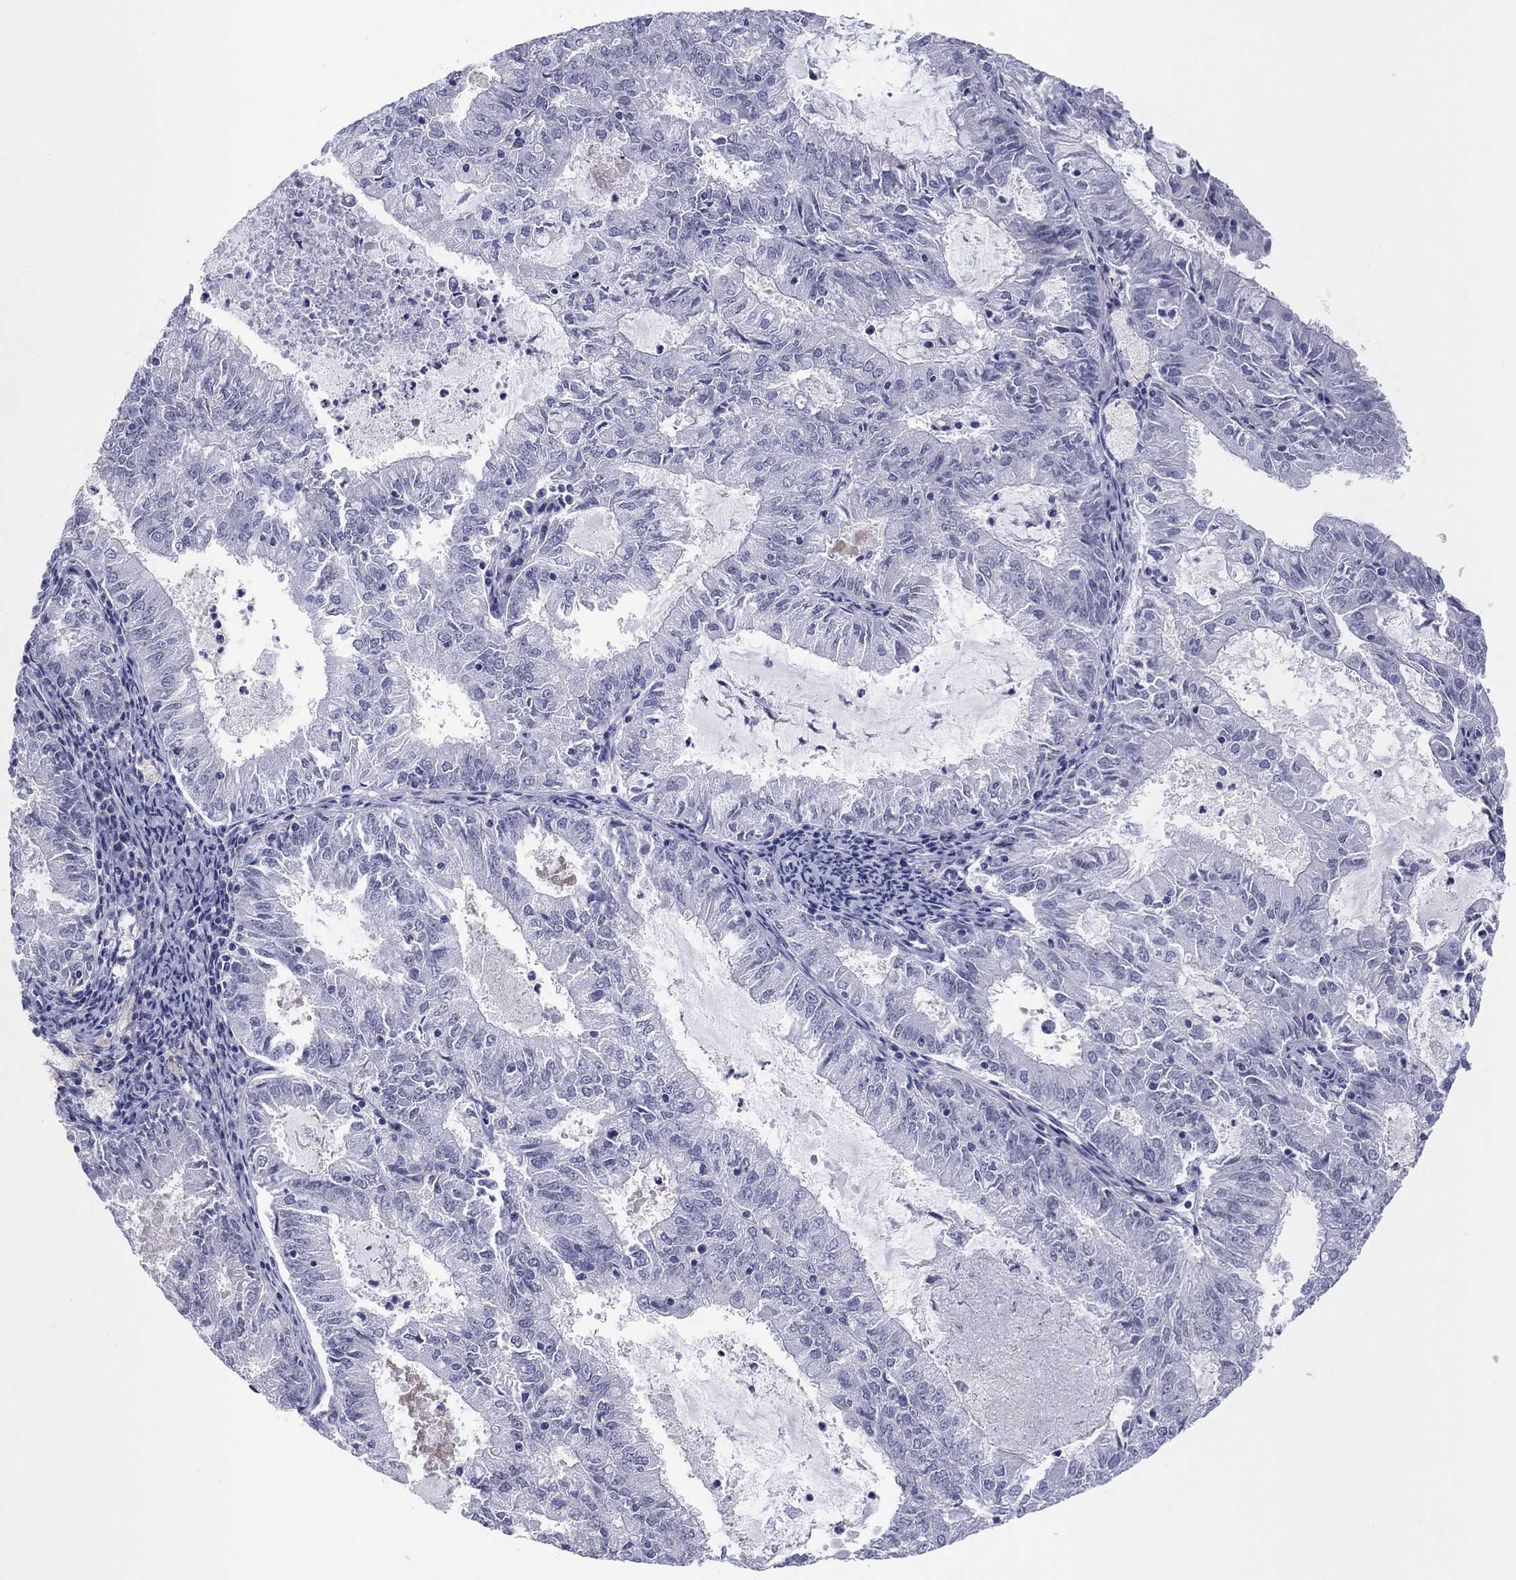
{"staining": {"intensity": "negative", "quantity": "none", "location": "none"}, "tissue": "endometrial cancer", "cell_type": "Tumor cells", "image_type": "cancer", "snomed": [{"axis": "morphology", "description": "Adenocarcinoma, NOS"}, {"axis": "topography", "description": "Endometrium"}], "caption": "This image is of endometrial cancer stained with immunohistochemistry to label a protein in brown with the nuclei are counter-stained blue. There is no positivity in tumor cells. Nuclei are stained in blue.", "gene": "CPNE6", "patient": {"sex": "female", "age": 57}}